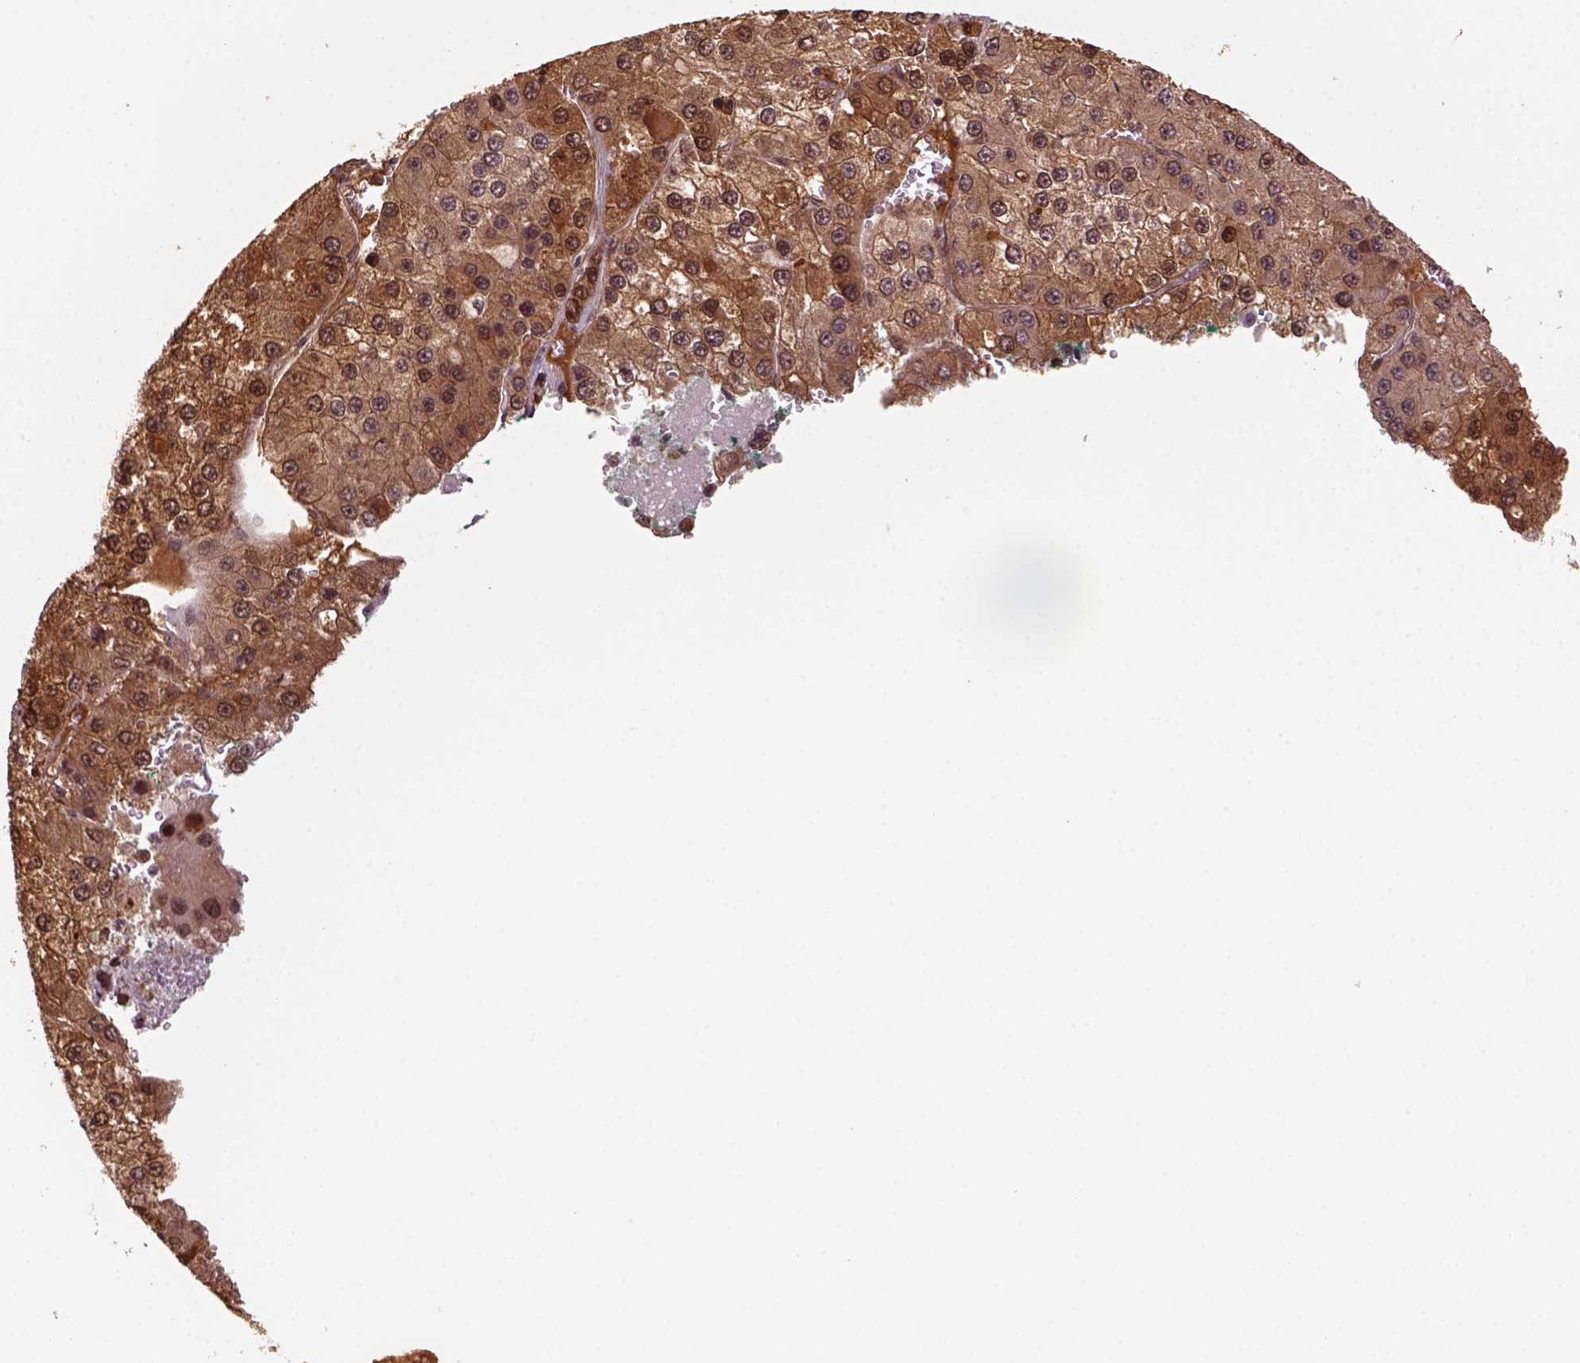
{"staining": {"intensity": "moderate", "quantity": ">75%", "location": "cytoplasmic/membranous,nuclear"}, "tissue": "liver cancer", "cell_type": "Tumor cells", "image_type": "cancer", "snomed": [{"axis": "morphology", "description": "Carcinoma, Hepatocellular, NOS"}, {"axis": "topography", "description": "Liver"}], "caption": "Approximately >75% of tumor cells in human liver hepatocellular carcinoma display moderate cytoplasmic/membranous and nuclear protein staining as visualized by brown immunohistochemical staining.", "gene": "GOT1", "patient": {"sex": "female", "age": 73}}